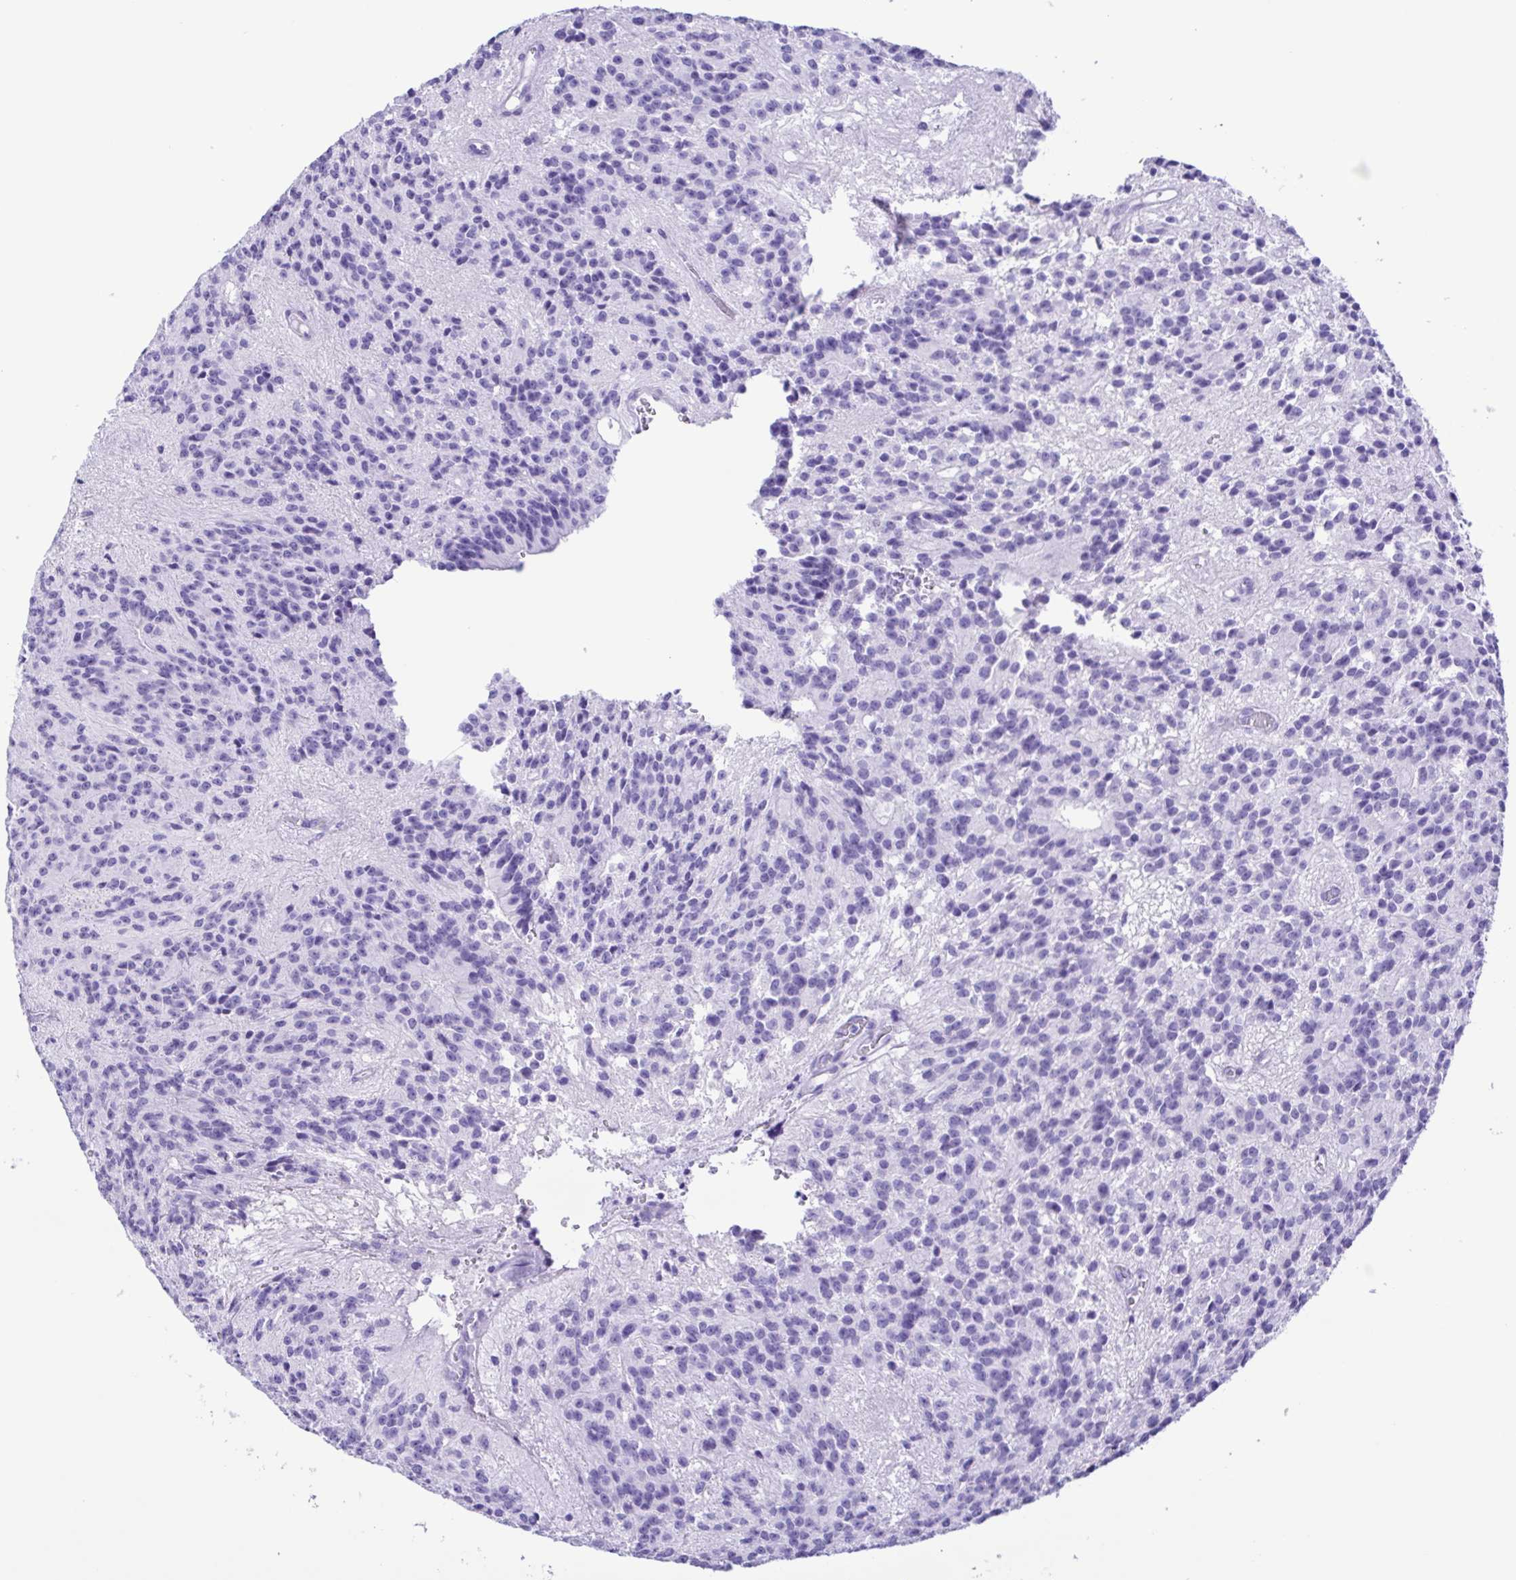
{"staining": {"intensity": "negative", "quantity": "none", "location": "none"}, "tissue": "glioma", "cell_type": "Tumor cells", "image_type": "cancer", "snomed": [{"axis": "morphology", "description": "Glioma, malignant, Low grade"}, {"axis": "topography", "description": "Brain"}], "caption": "Tumor cells show no significant expression in glioma.", "gene": "ERP27", "patient": {"sex": "male", "age": 31}}